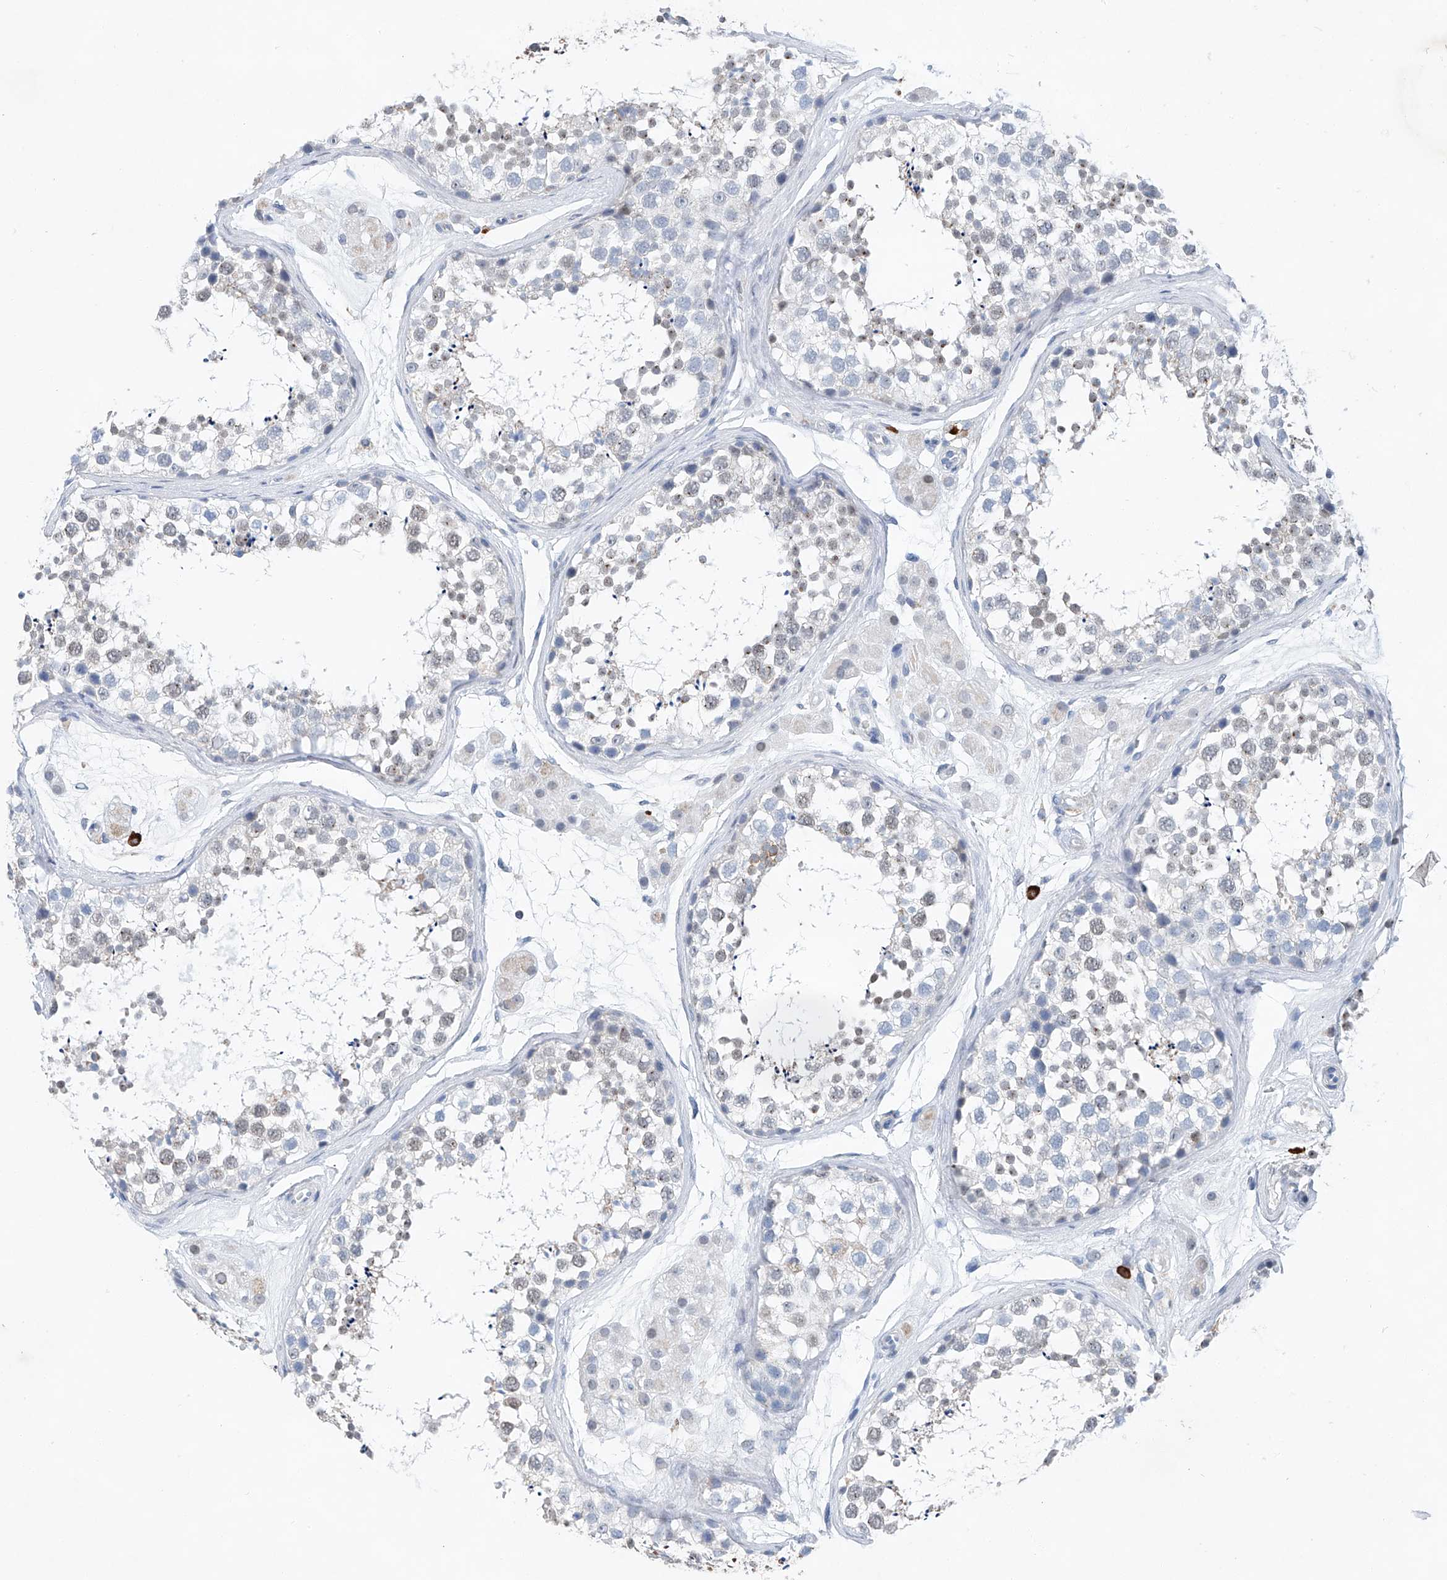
{"staining": {"intensity": "weak", "quantity": "<25%", "location": "cytoplasmic/membranous,nuclear"}, "tissue": "testis", "cell_type": "Cells in seminiferous ducts", "image_type": "normal", "snomed": [{"axis": "morphology", "description": "Normal tissue, NOS"}, {"axis": "topography", "description": "Testis"}], "caption": "Photomicrograph shows no protein staining in cells in seminiferous ducts of normal testis. Brightfield microscopy of immunohistochemistry stained with DAB (3,3'-diaminobenzidine) (brown) and hematoxylin (blue), captured at high magnification.", "gene": "KLF15", "patient": {"sex": "male", "age": 56}}